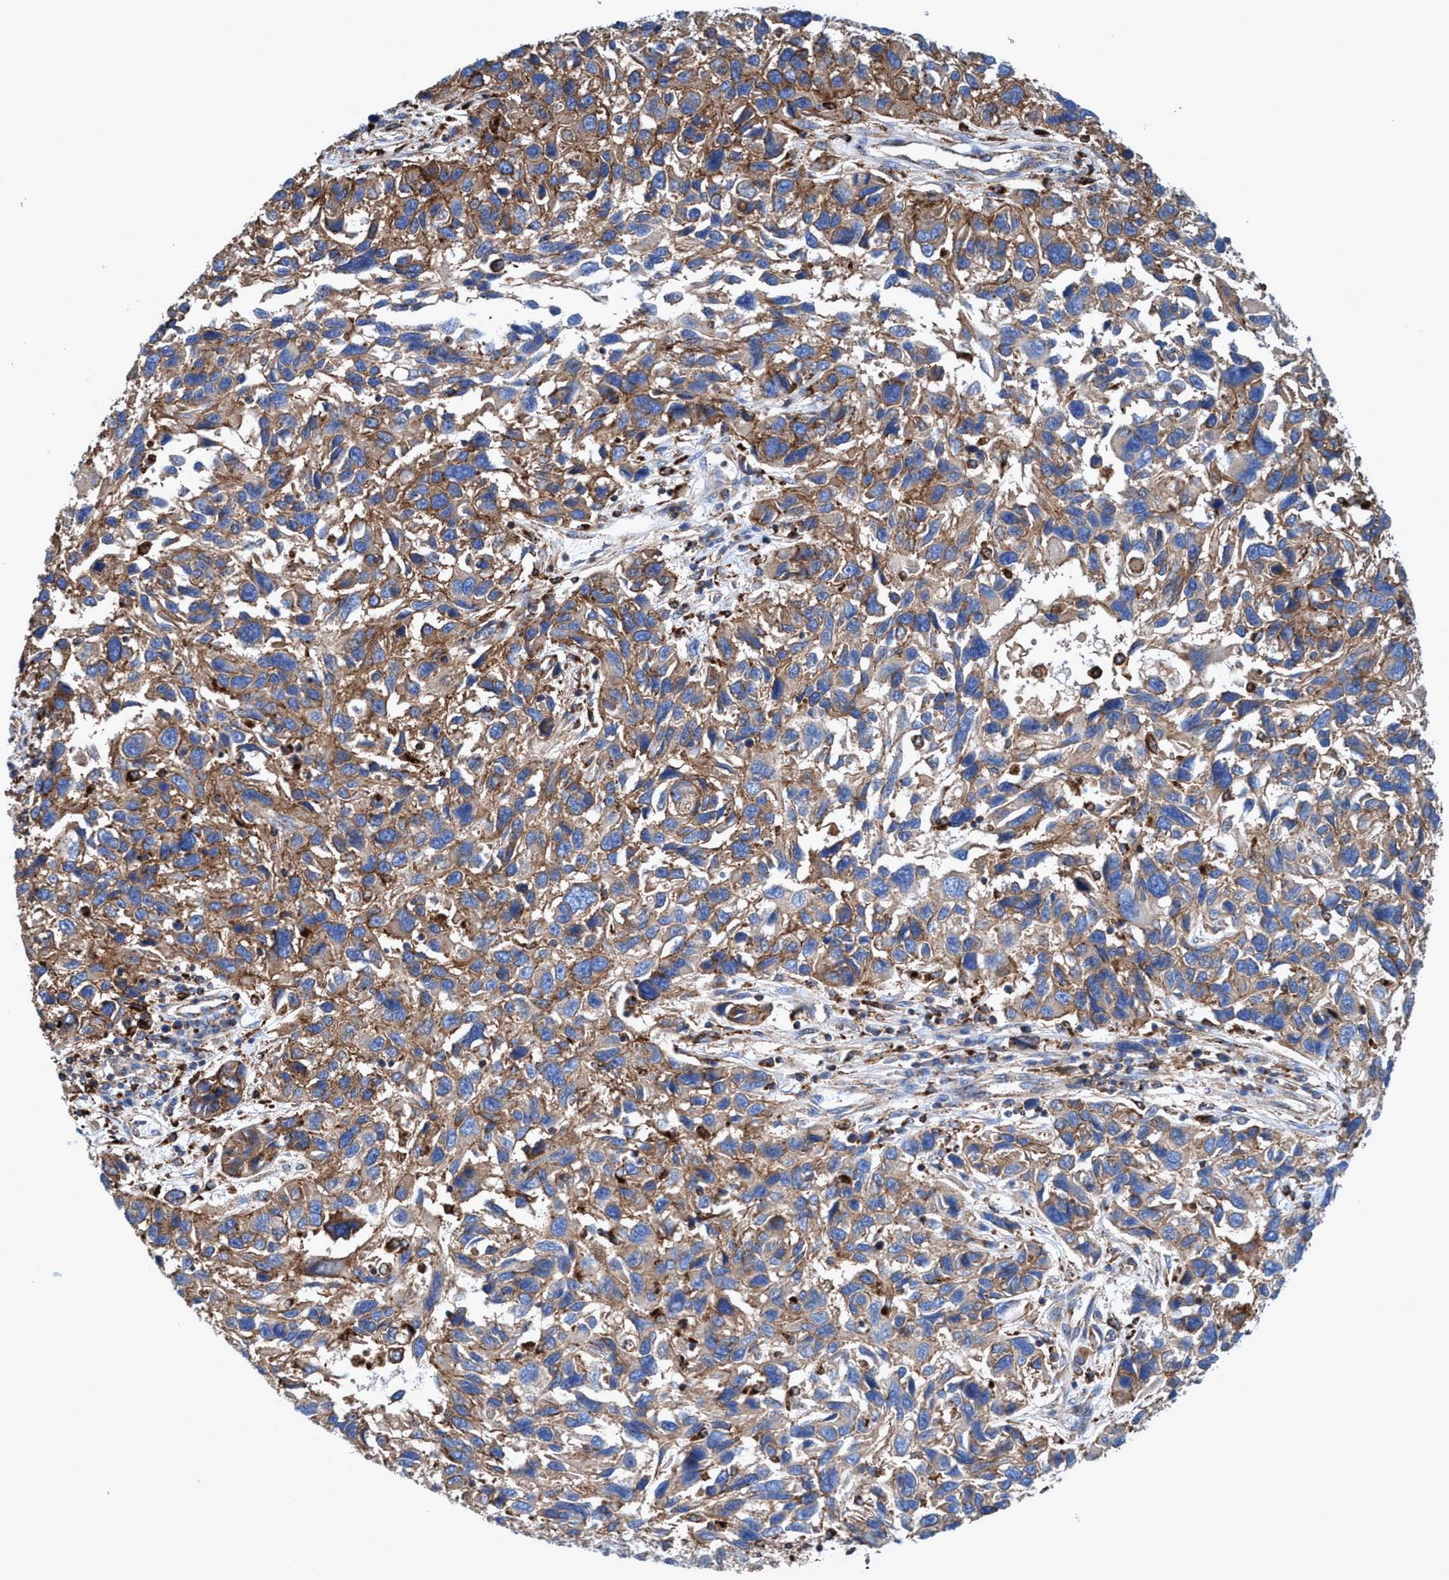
{"staining": {"intensity": "moderate", "quantity": ">75%", "location": "cytoplasmic/membranous"}, "tissue": "melanoma", "cell_type": "Tumor cells", "image_type": "cancer", "snomed": [{"axis": "morphology", "description": "Malignant melanoma, NOS"}, {"axis": "topography", "description": "Skin"}], "caption": "Moderate cytoplasmic/membranous protein staining is appreciated in approximately >75% of tumor cells in melanoma. (DAB (3,3'-diaminobenzidine) = brown stain, brightfield microscopy at high magnification).", "gene": "TRIM65", "patient": {"sex": "male", "age": 53}}